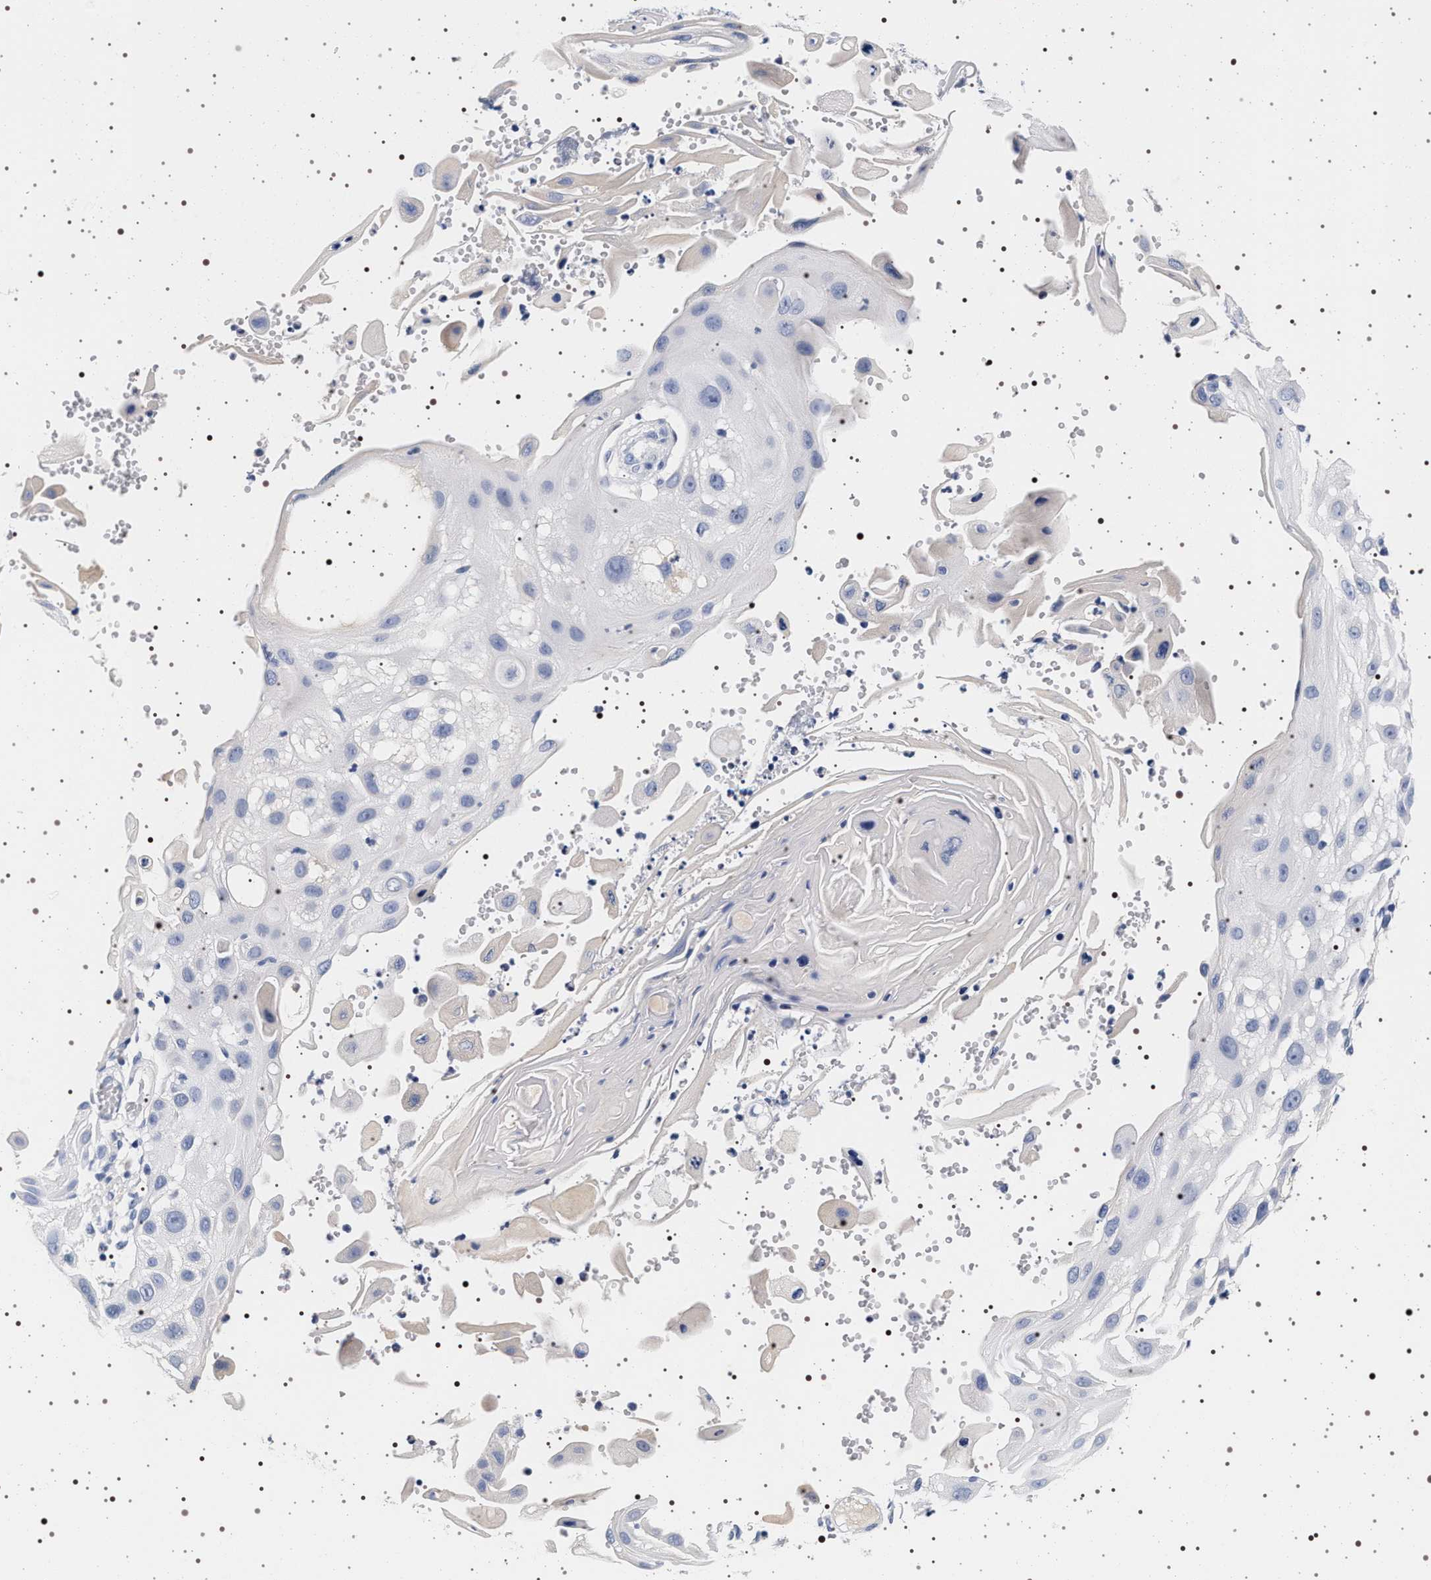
{"staining": {"intensity": "negative", "quantity": "none", "location": "none"}, "tissue": "skin cancer", "cell_type": "Tumor cells", "image_type": "cancer", "snomed": [{"axis": "morphology", "description": "Squamous cell carcinoma, NOS"}, {"axis": "topography", "description": "Skin"}], "caption": "DAB immunohistochemical staining of human skin cancer shows no significant staining in tumor cells.", "gene": "MAPK10", "patient": {"sex": "female", "age": 44}}